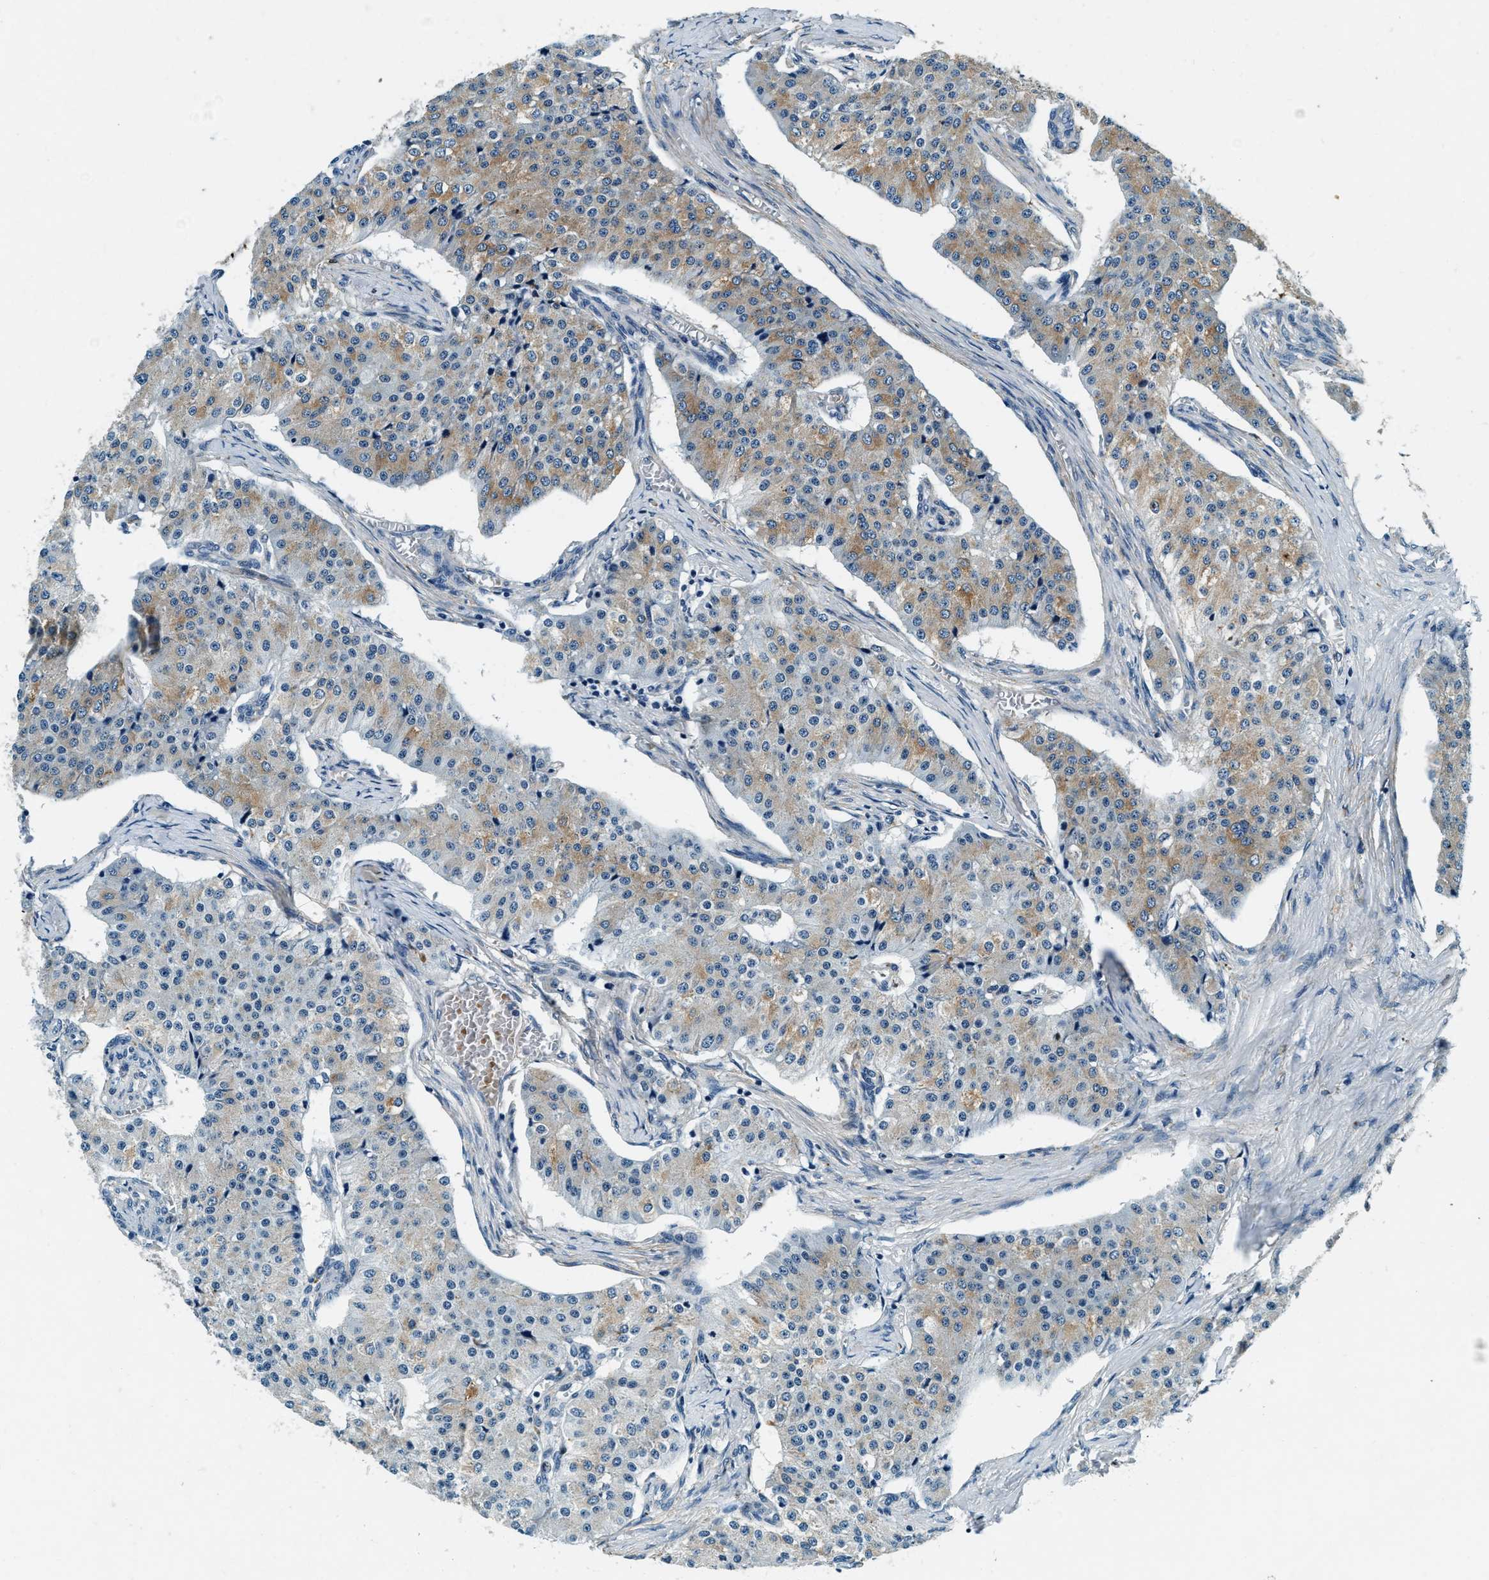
{"staining": {"intensity": "weak", "quantity": "25%-75%", "location": "cytoplasmic/membranous"}, "tissue": "carcinoid", "cell_type": "Tumor cells", "image_type": "cancer", "snomed": [{"axis": "morphology", "description": "Carcinoid, malignant, NOS"}, {"axis": "topography", "description": "Colon"}], "caption": "An image of human carcinoid stained for a protein exhibits weak cytoplasmic/membranous brown staining in tumor cells. Nuclei are stained in blue.", "gene": "C2orf66", "patient": {"sex": "female", "age": 52}}